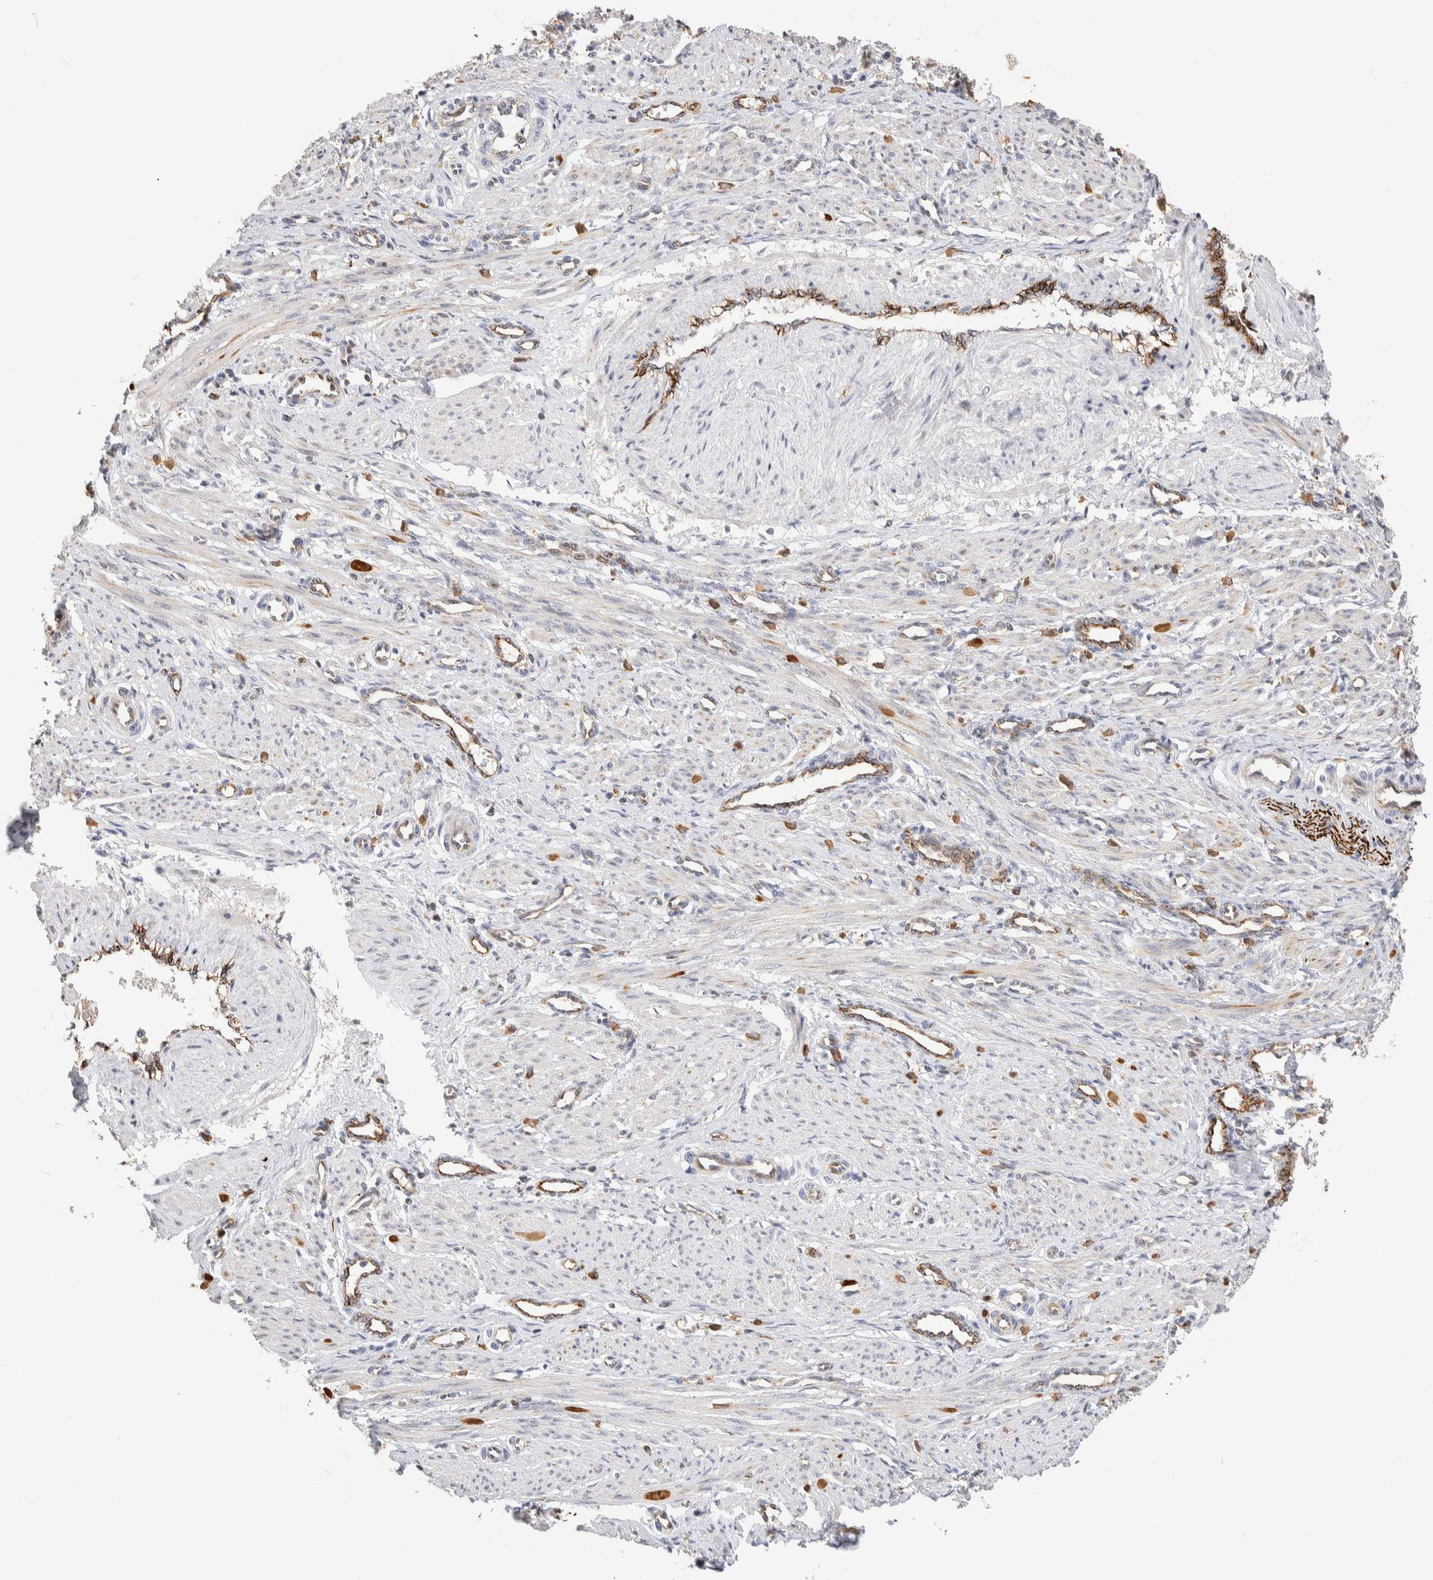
{"staining": {"intensity": "weak", "quantity": "<25%", "location": "cytoplasmic/membranous"}, "tissue": "smooth muscle", "cell_type": "Smooth muscle cells", "image_type": "normal", "snomed": [{"axis": "morphology", "description": "Normal tissue, NOS"}, {"axis": "topography", "description": "Endometrium"}], "caption": "Photomicrograph shows no protein staining in smooth muscle cells of normal smooth muscle. (Stains: DAB immunohistochemistry with hematoxylin counter stain, Microscopy: brightfield microscopy at high magnification).", "gene": "NSMAF", "patient": {"sex": "female", "age": 33}}